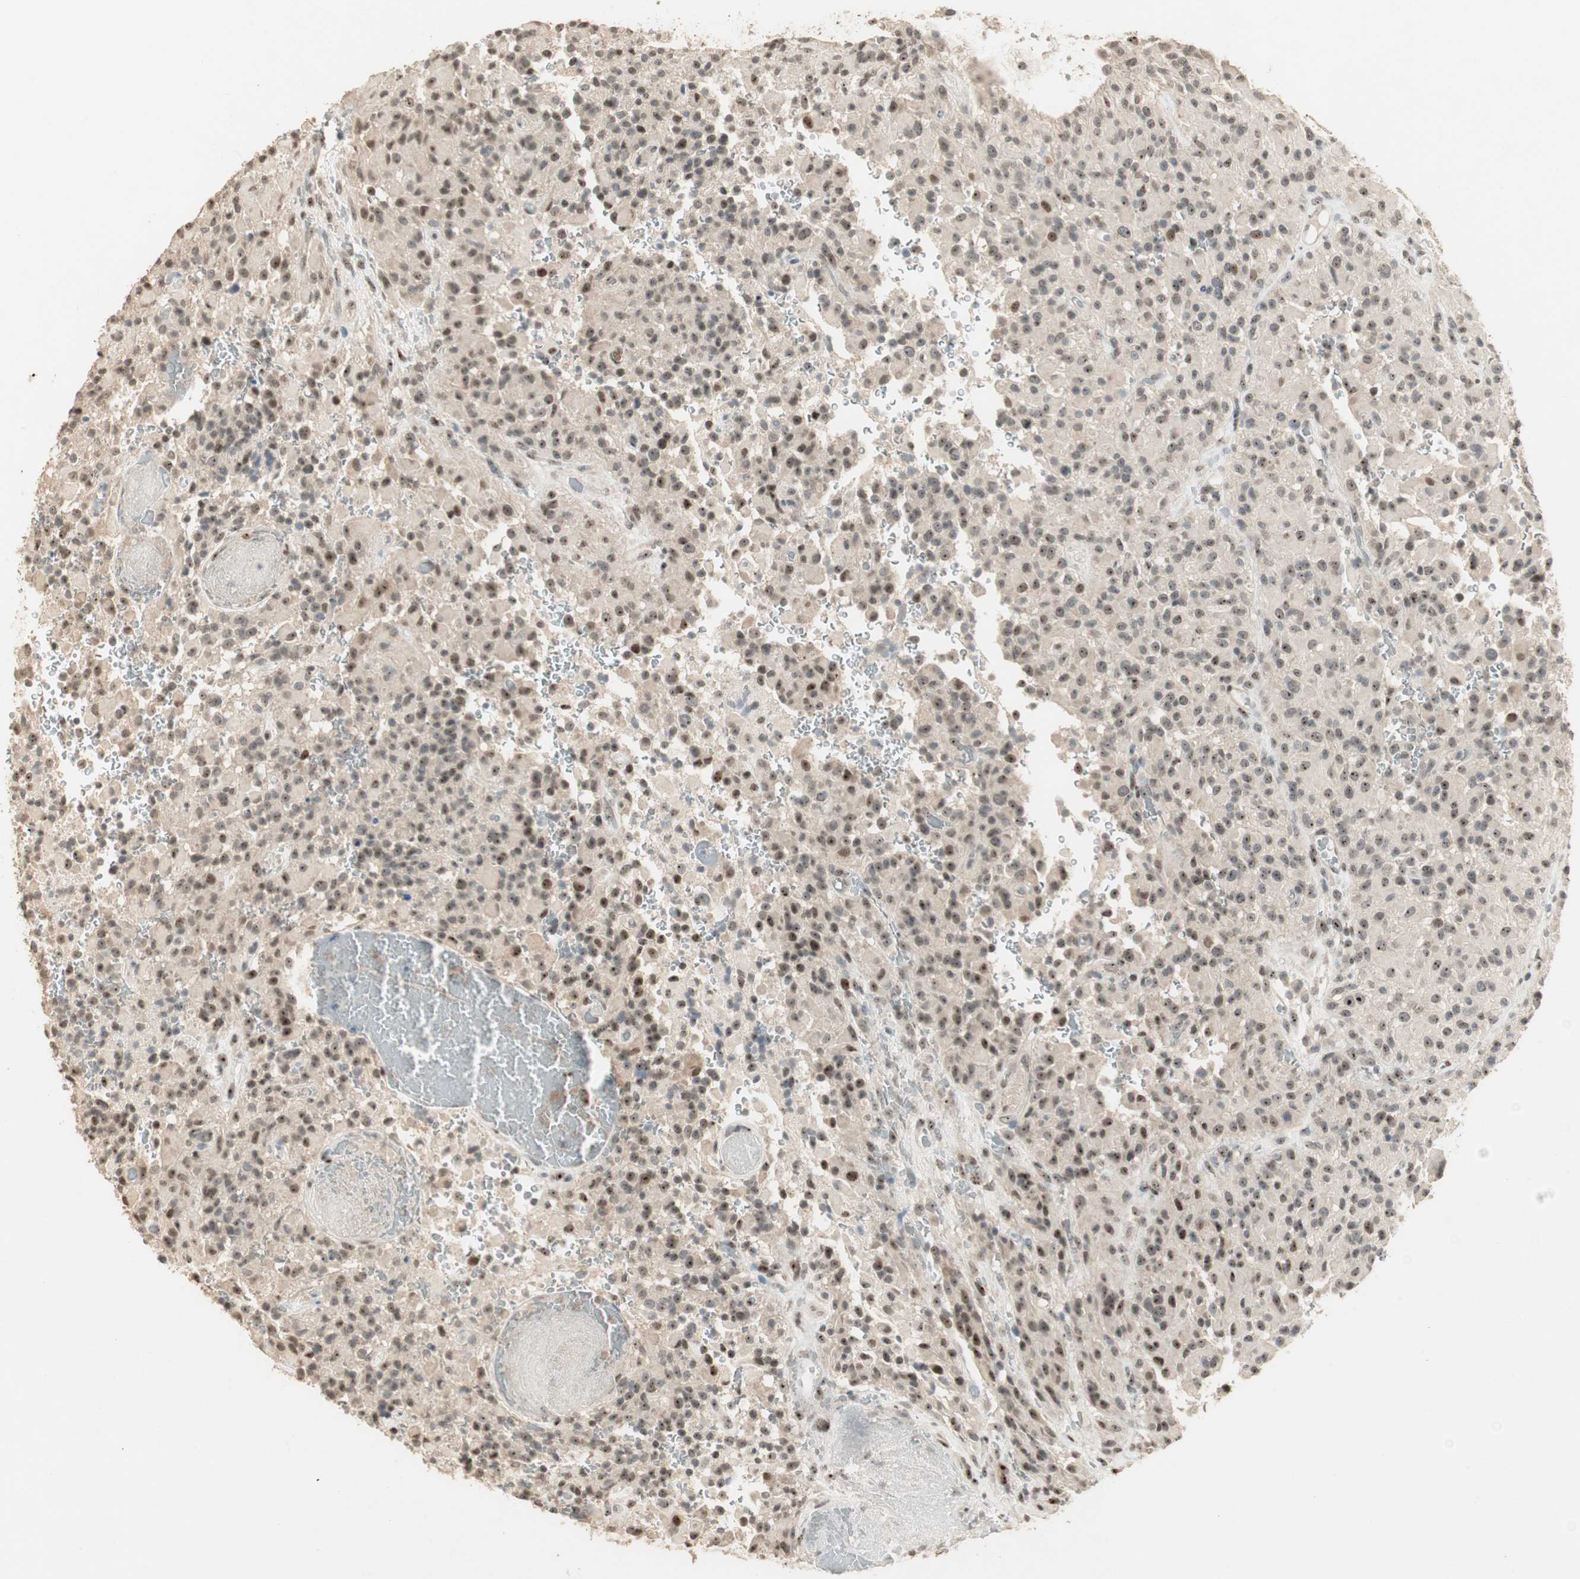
{"staining": {"intensity": "moderate", "quantity": ">75%", "location": "nuclear"}, "tissue": "glioma", "cell_type": "Tumor cells", "image_type": "cancer", "snomed": [{"axis": "morphology", "description": "Glioma, malignant, High grade"}, {"axis": "topography", "description": "Brain"}], "caption": "Moderate nuclear positivity is identified in about >75% of tumor cells in malignant glioma (high-grade). The protein is stained brown, and the nuclei are stained in blue (DAB IHC with brightfield microscopy, high magnification).", "gene": "ETV4", "patient": {"sex": "male", "age": 71}}